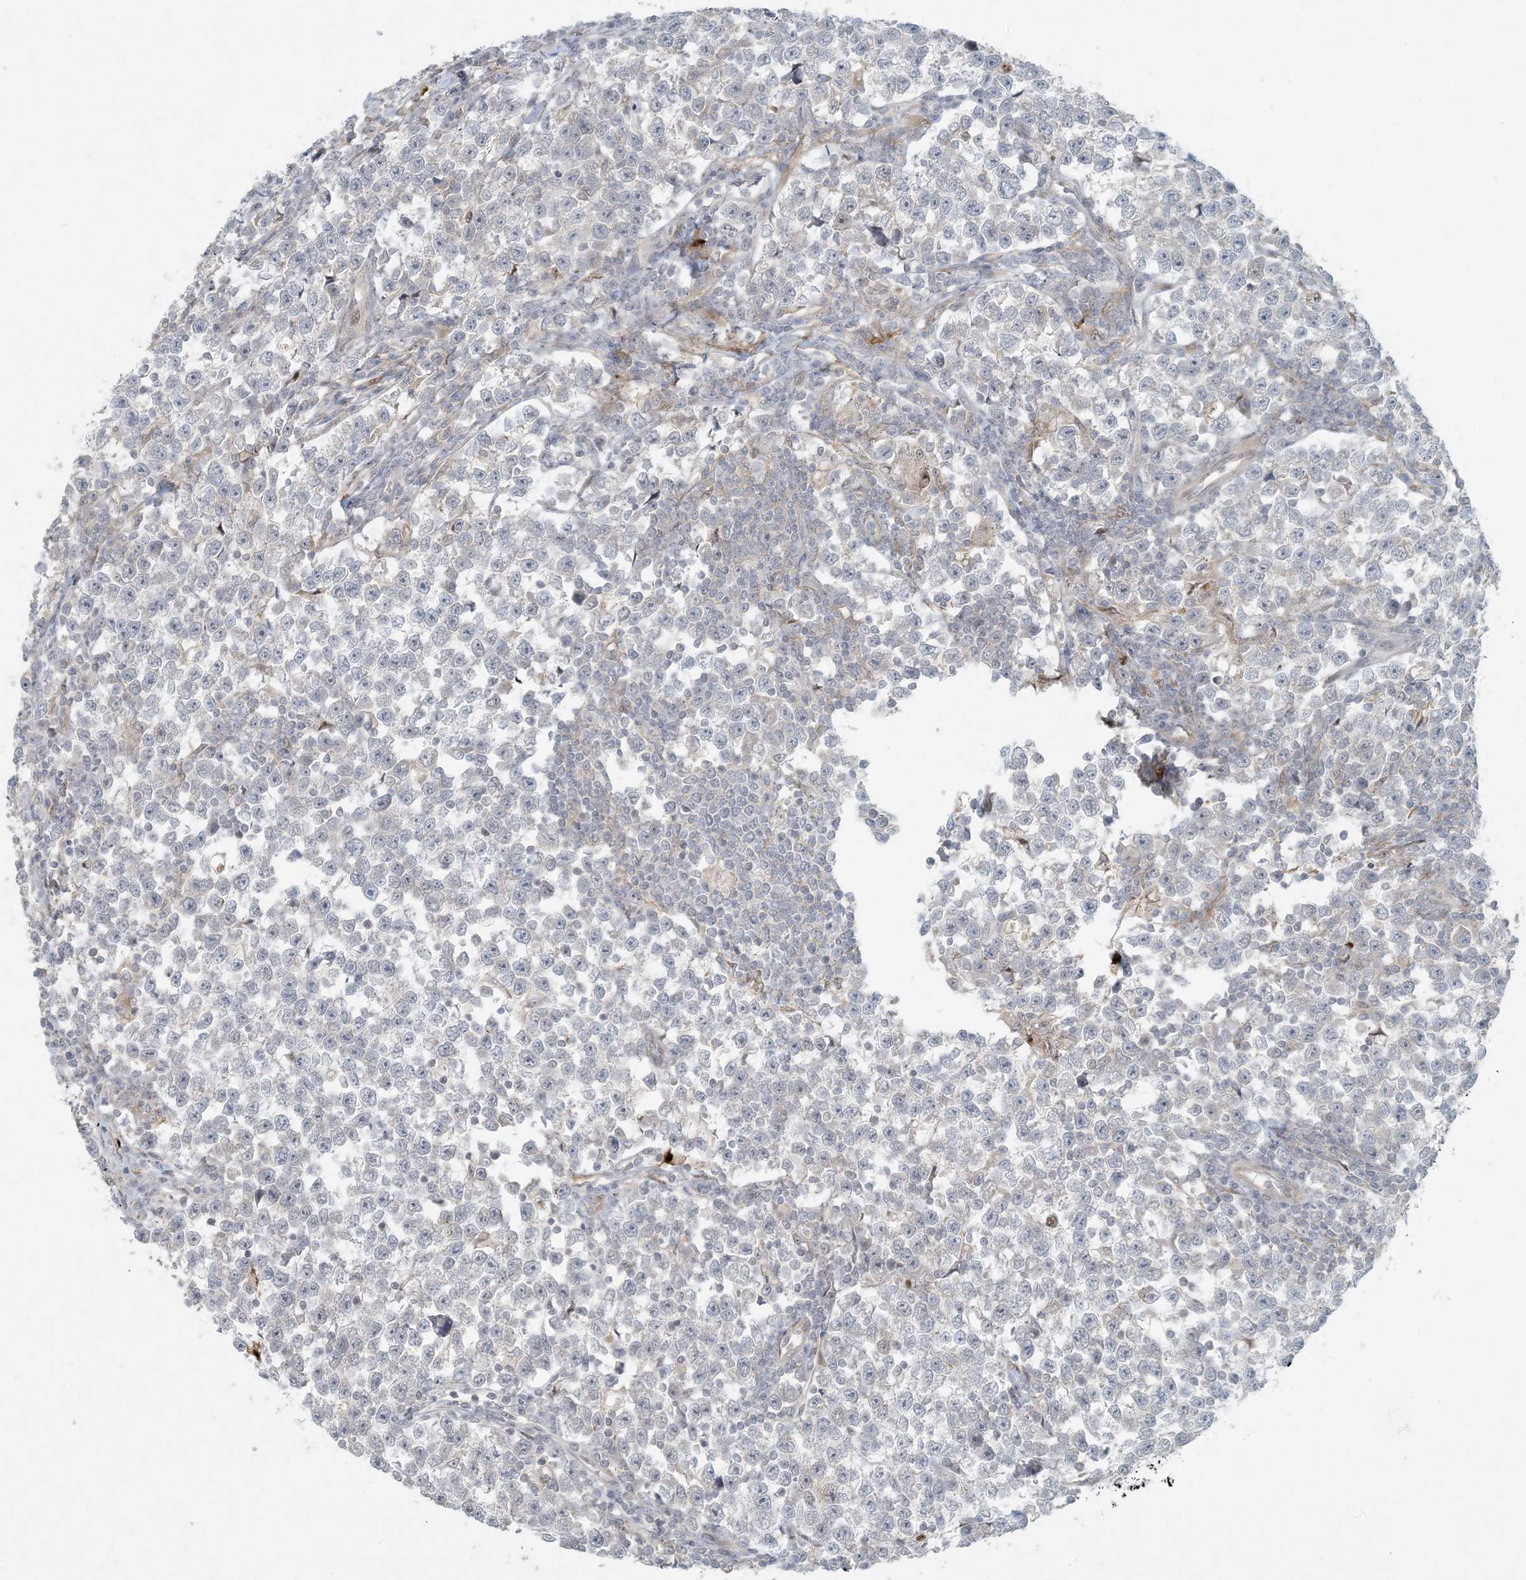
{"staining": {"intensity": "negative", "quantity": "none", "location": "none"}, "tissue": "testis cancer", "cell_type": "Tumor cells", "image_type": "cancer", "snomed": [{"axis": "morphology", "description": "Normal tissue, NOS"}, {"axis": "morphology", "description": "Seminoma, NOS"}, {"axis": "topography", "description": "Testis"}], "caption": "High magnification brightfield microscopy of testis seminoma stained with DAB (3,3'-diaminobenzidine) (brown) and counterstained with hematoxylin (blue): tumor cells show no significant expression.", "gene": "BCORL1", "patient": {"sex": "male", "age": 43}}